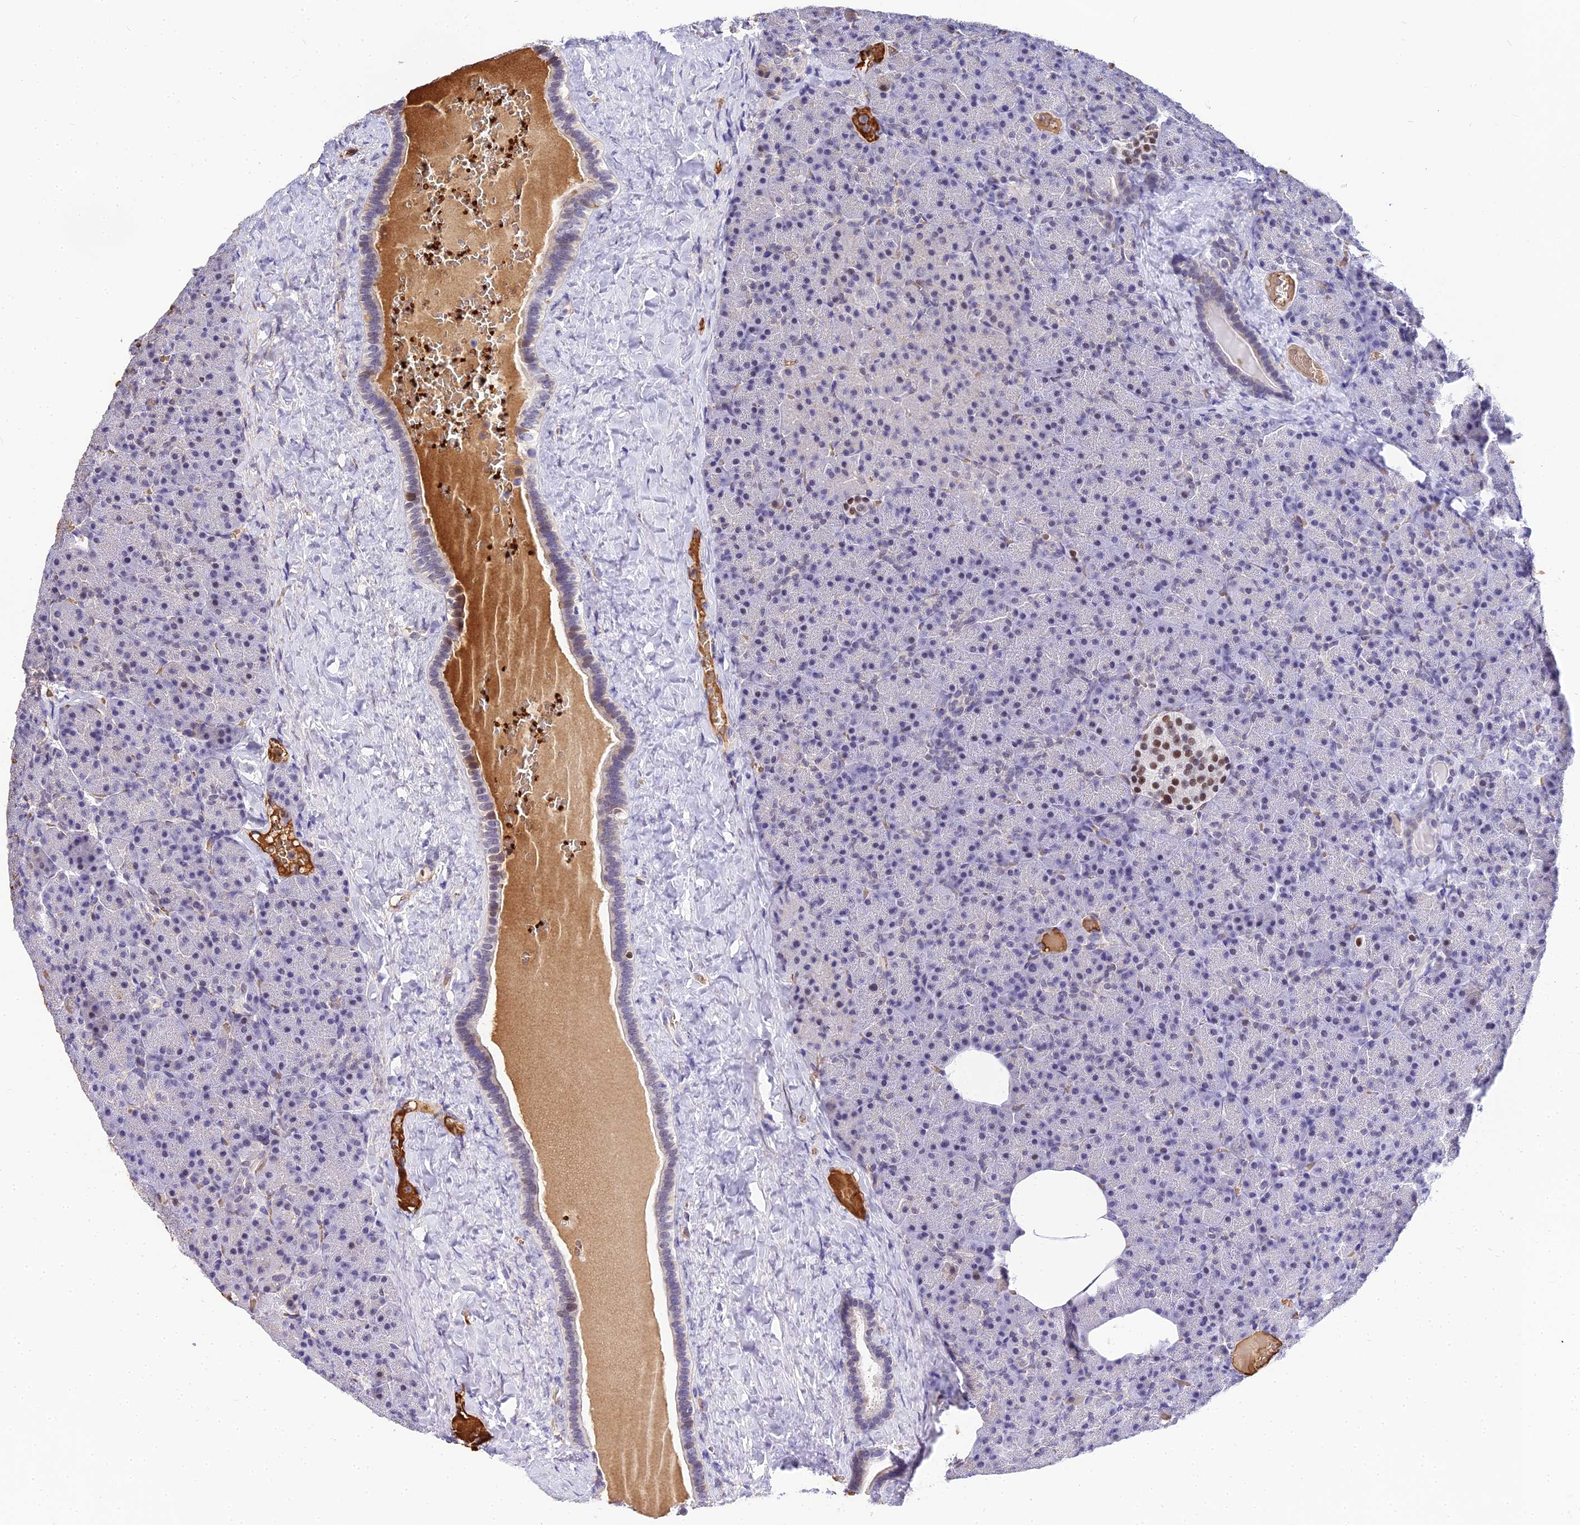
{"staining": {"intensity": "weak", "quantity": "<25%", "location": "nuclear"}, "tissue": "pancreas", "cell_type": "Exocrine glandular cells", "image_type": "normal", "snomed": [{"axis": "morphology", "description": "Normal tissue, NOS"}, {"axis": "morphology", "description": "Carcinoid, malignant, NOS"}, {"axis": "topography", "description": "Pancreas"}], "caption": "This is an immunohistochemistry histopathology image of unremarkable human pancreas. There is no staining in exocrine glandular cells.", "gene": "BCL9", "patient": {"sex": "female", "age": 35}}